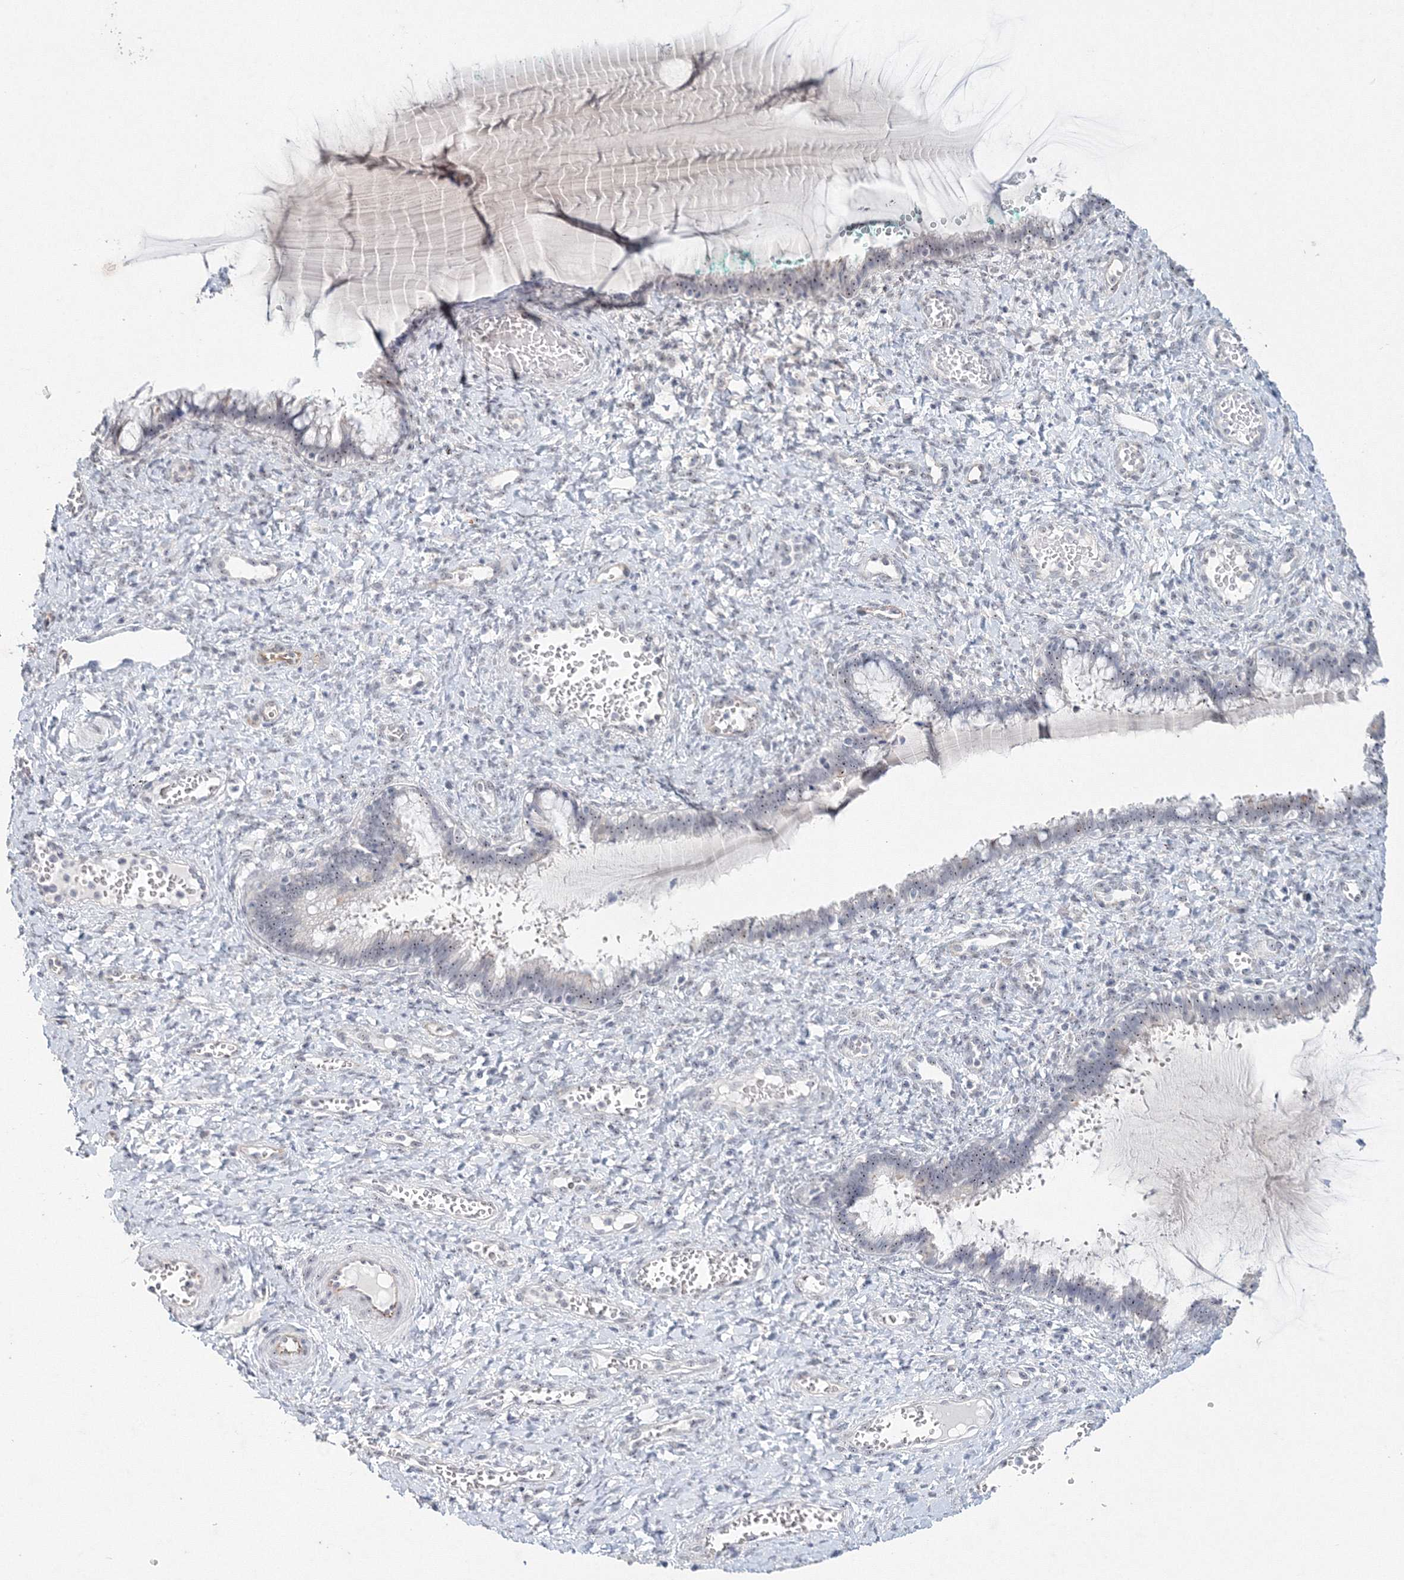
{"staining": {"intensity": "weak", "quantity": "25%-75%", "location": "nuclear"}, "tissue": "cervix", "cell_type": "Glandular cells", "image_type": "normal", "snomed": [{"axis": "morphology", "description": "Normal tissue, NOS"}, {"axis": "morphology", "description": "Adenocarcinoma, NOS"}, {"axis": "topography", "description": "Cervix"}], "caption": "Approximately 25%-75% of glandular cells in benign cervix demonstrate weak nuclear protein positivity as visualized by brown immunohistochemical staining.", "gene": "SIRT7", "patient": {"sex": "female", "age": 29}}